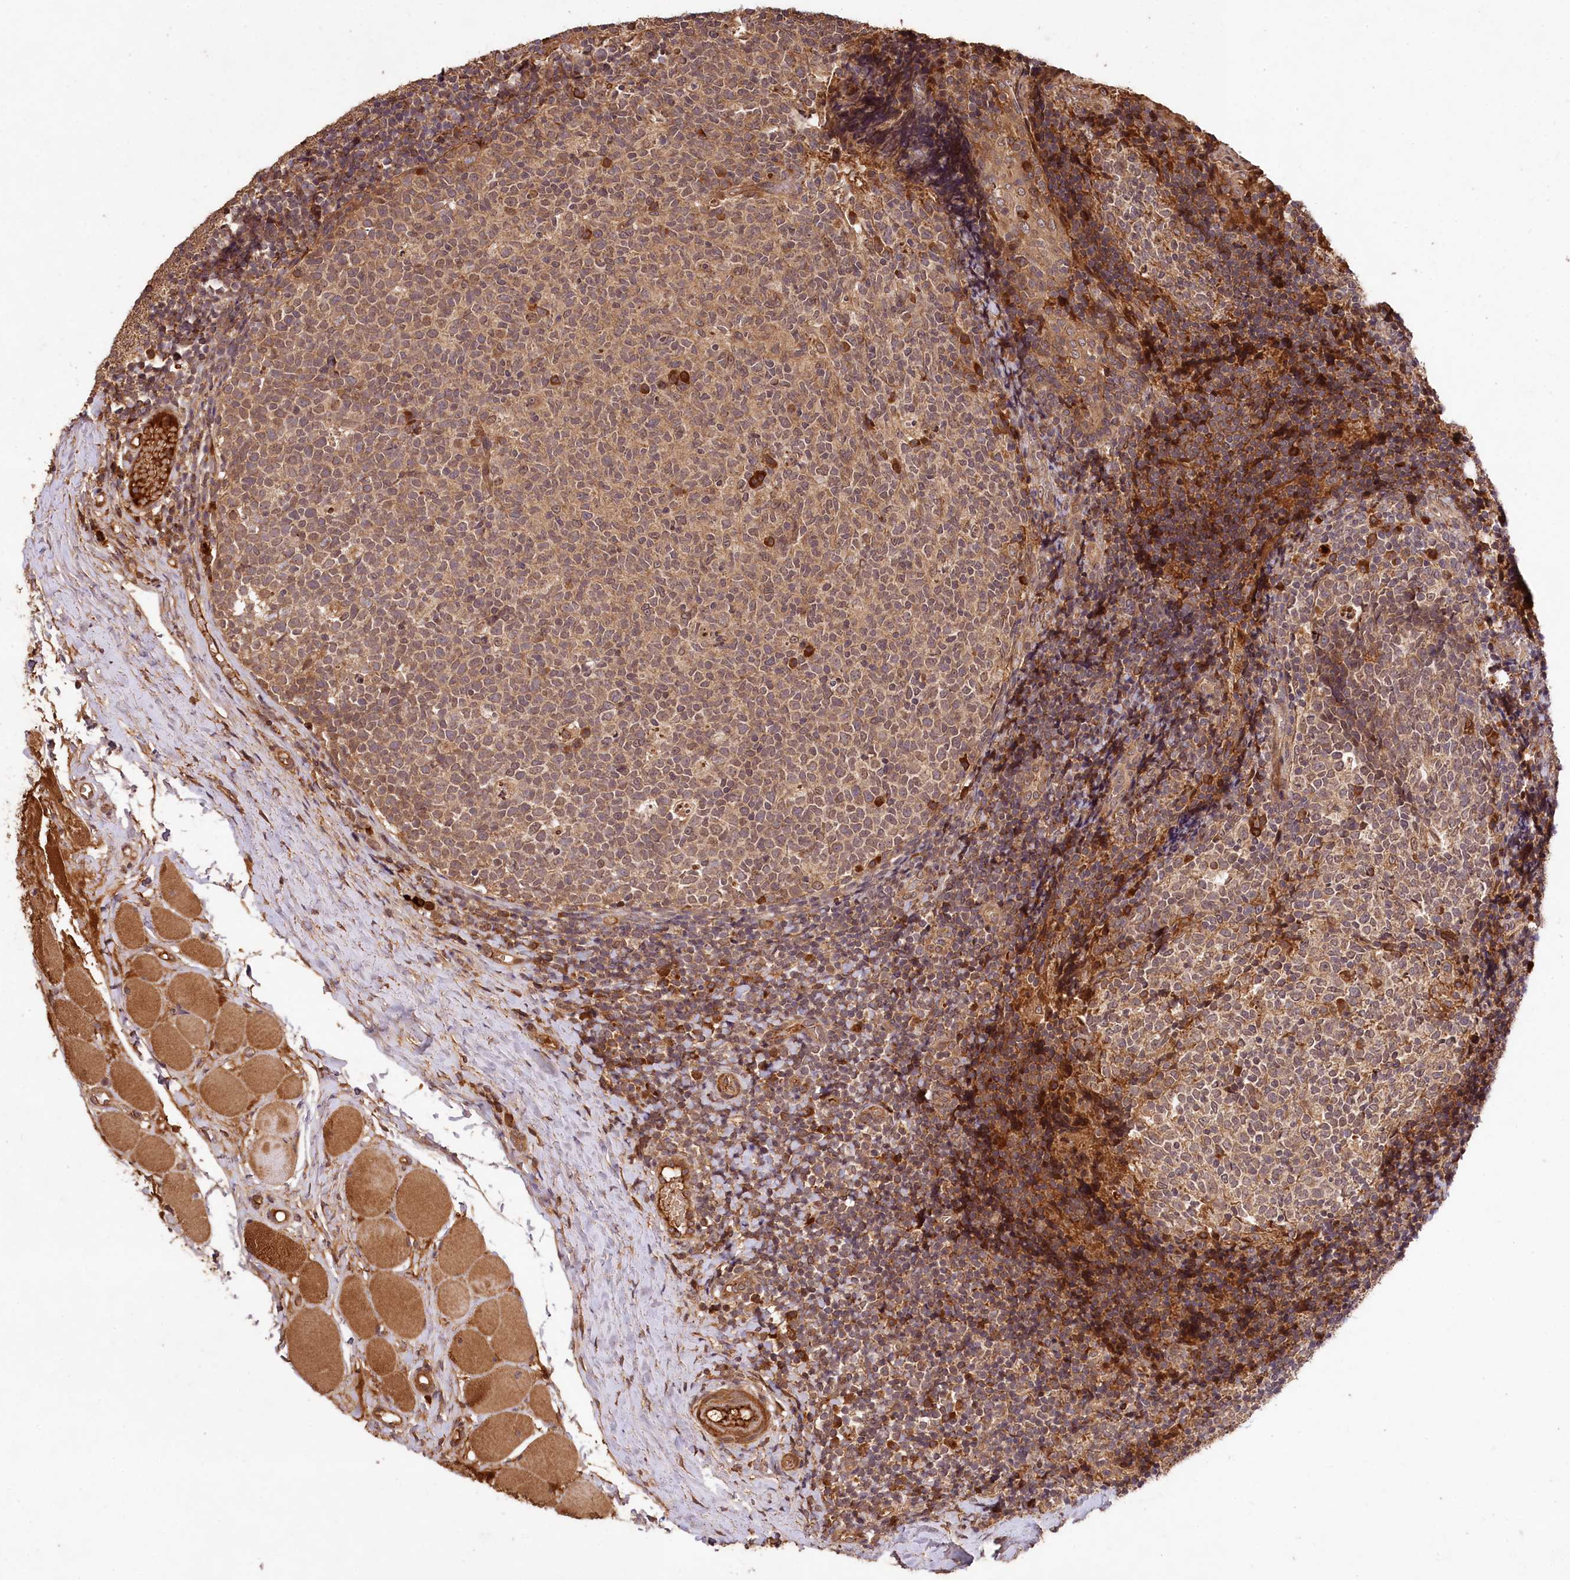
{"staining": {"intensity": "strong", "quantity": "<25%", "location": "cytoplasmic/membranous"}, "tissue": "tonsil", "cell_type": "Germinal center cells", "image_type": "normal", "snomed": [{"axis": "morphology", "description": "Normal tissue, NOS"}, {"axis": "topography", "description": "Tonsil"}], "caption": "Tonsil stained with immunohistochemistry (IHC) exhibits strong cytoplasmic/membranous expression in approximately <25% of germinal center cells.", "gene": "MCF2L2", "patient": {"sex": "female", "age": 19}}